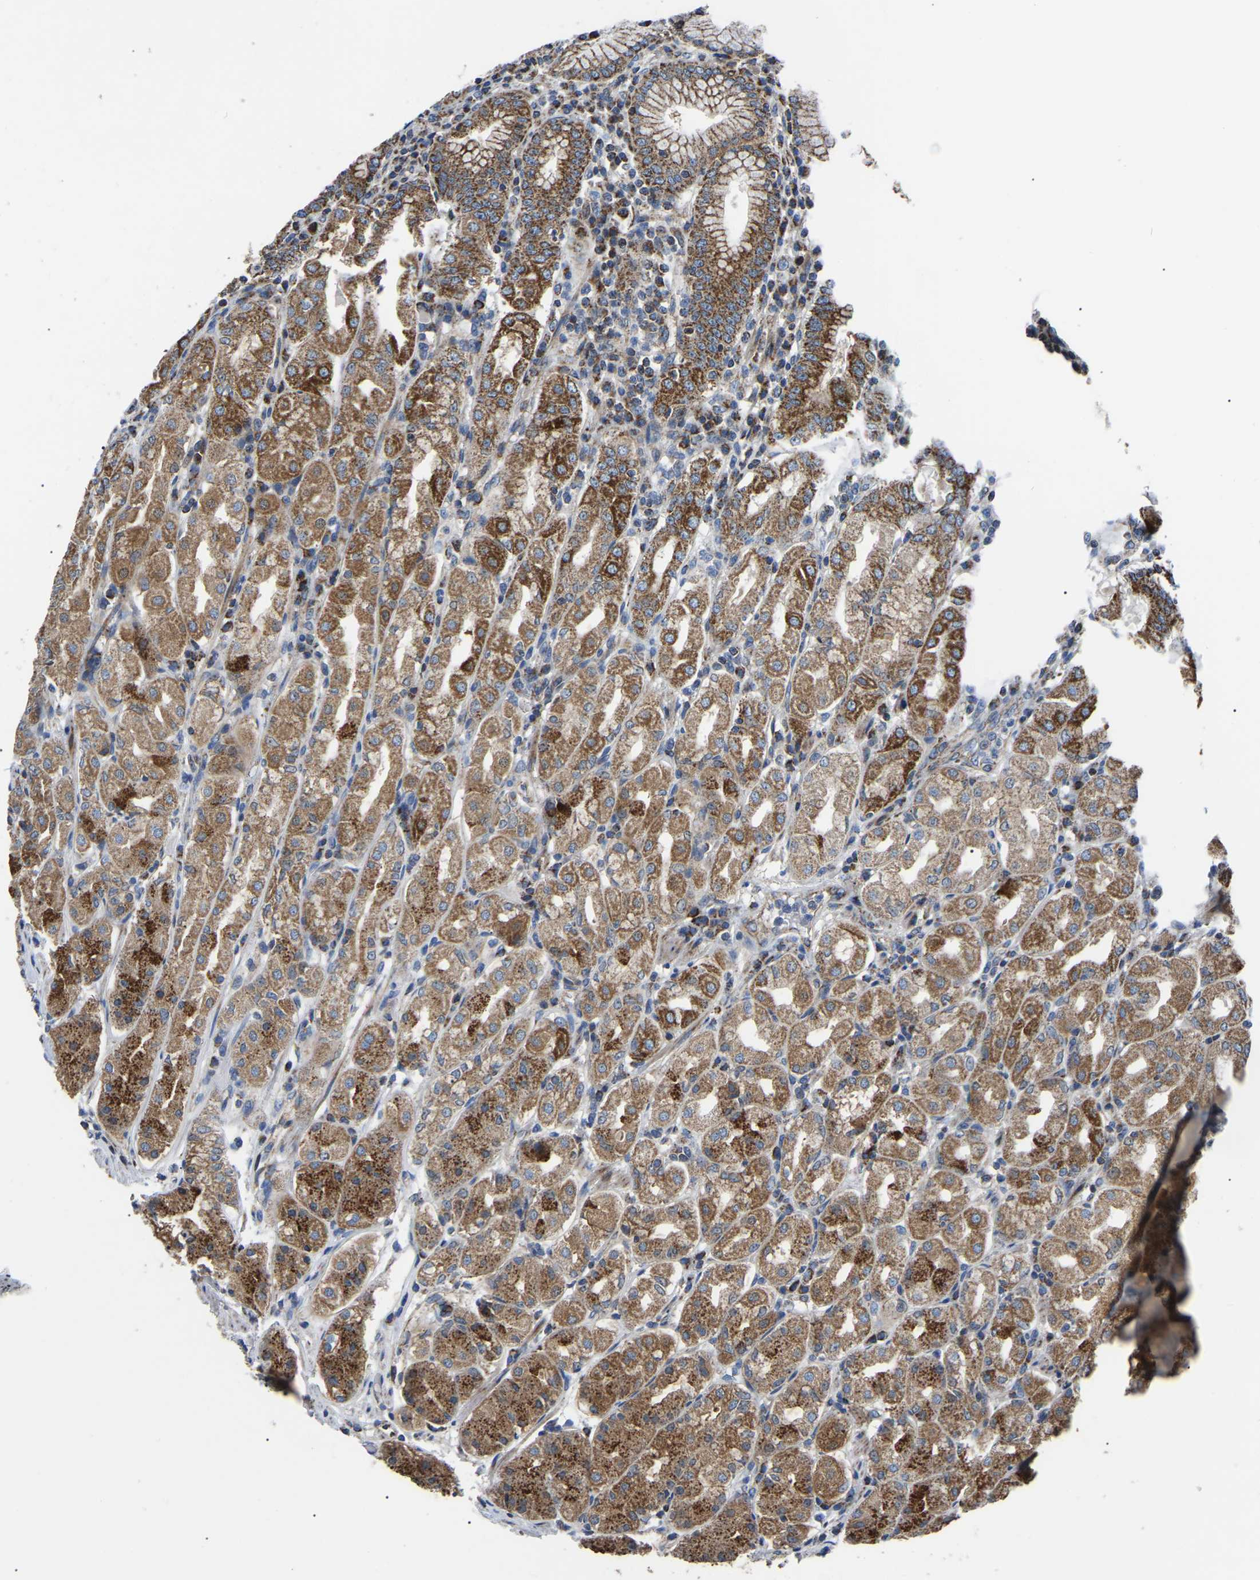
{"staining": {"intensity": "moderate", "quantity": ">75%", "location": "cytoplasmic/membranous"}, "tissue": "stomach", "cell_type": "Glandular cells", "image_type": "normal", "snomed": [{"axis": "morphology", "description": "Normal tissue, NOS"}, {"axis": "topography", "description": "Stomach"}, {"axis": "topography", "description": "Stomach, lower"}], "caption": "Immunohistochemistry histopathology image of benign stomach stained for a protein (brown), which demonstrates medium levels of moderate cytoplasmic/membranous staining in about >75% of glandular cells.", "gene": "PPM1E", "patient": {"sex": "female", "age": 56}}